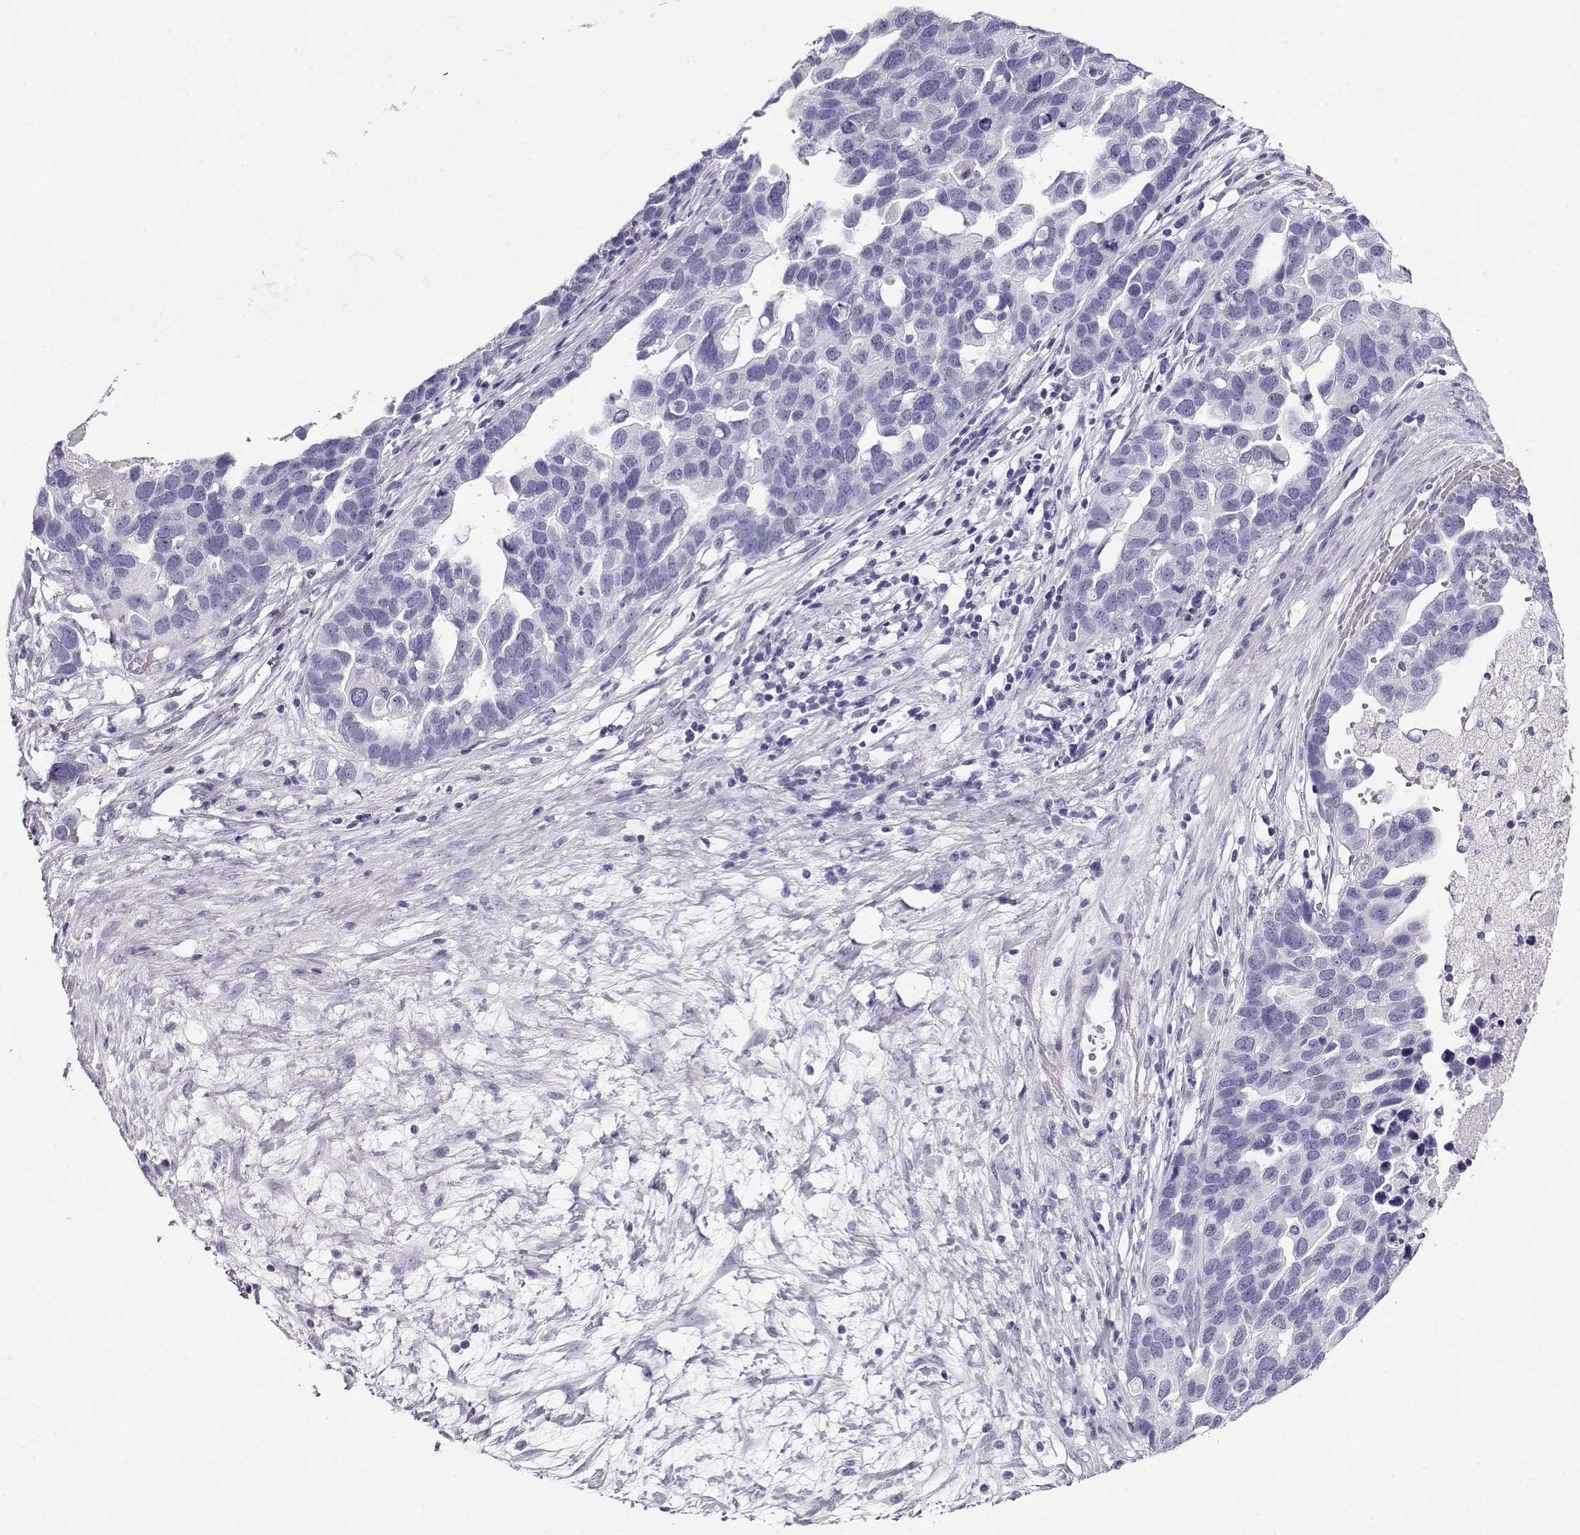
{"staining": {"intensity": "negative", "quantity": "none", "location": "none"}, "tissue": "ovarian cancer", "cell_type": "Tumor cells", "image_type": "cancer", "snomed": [{"axis": "morphology", "description": "Cystadenocarcinoma, serous, NOS"}, {"axis": "topography", "description": "Ovary"}], "caption": "This is an immunohistochemistry (IHC) photomicrograph of ovarian cancer (serous cystadenocarcinoma). There is no expression in tumor cells.", "gene": "ACTN2", "patient": {"sex": "female", "age": 54}}